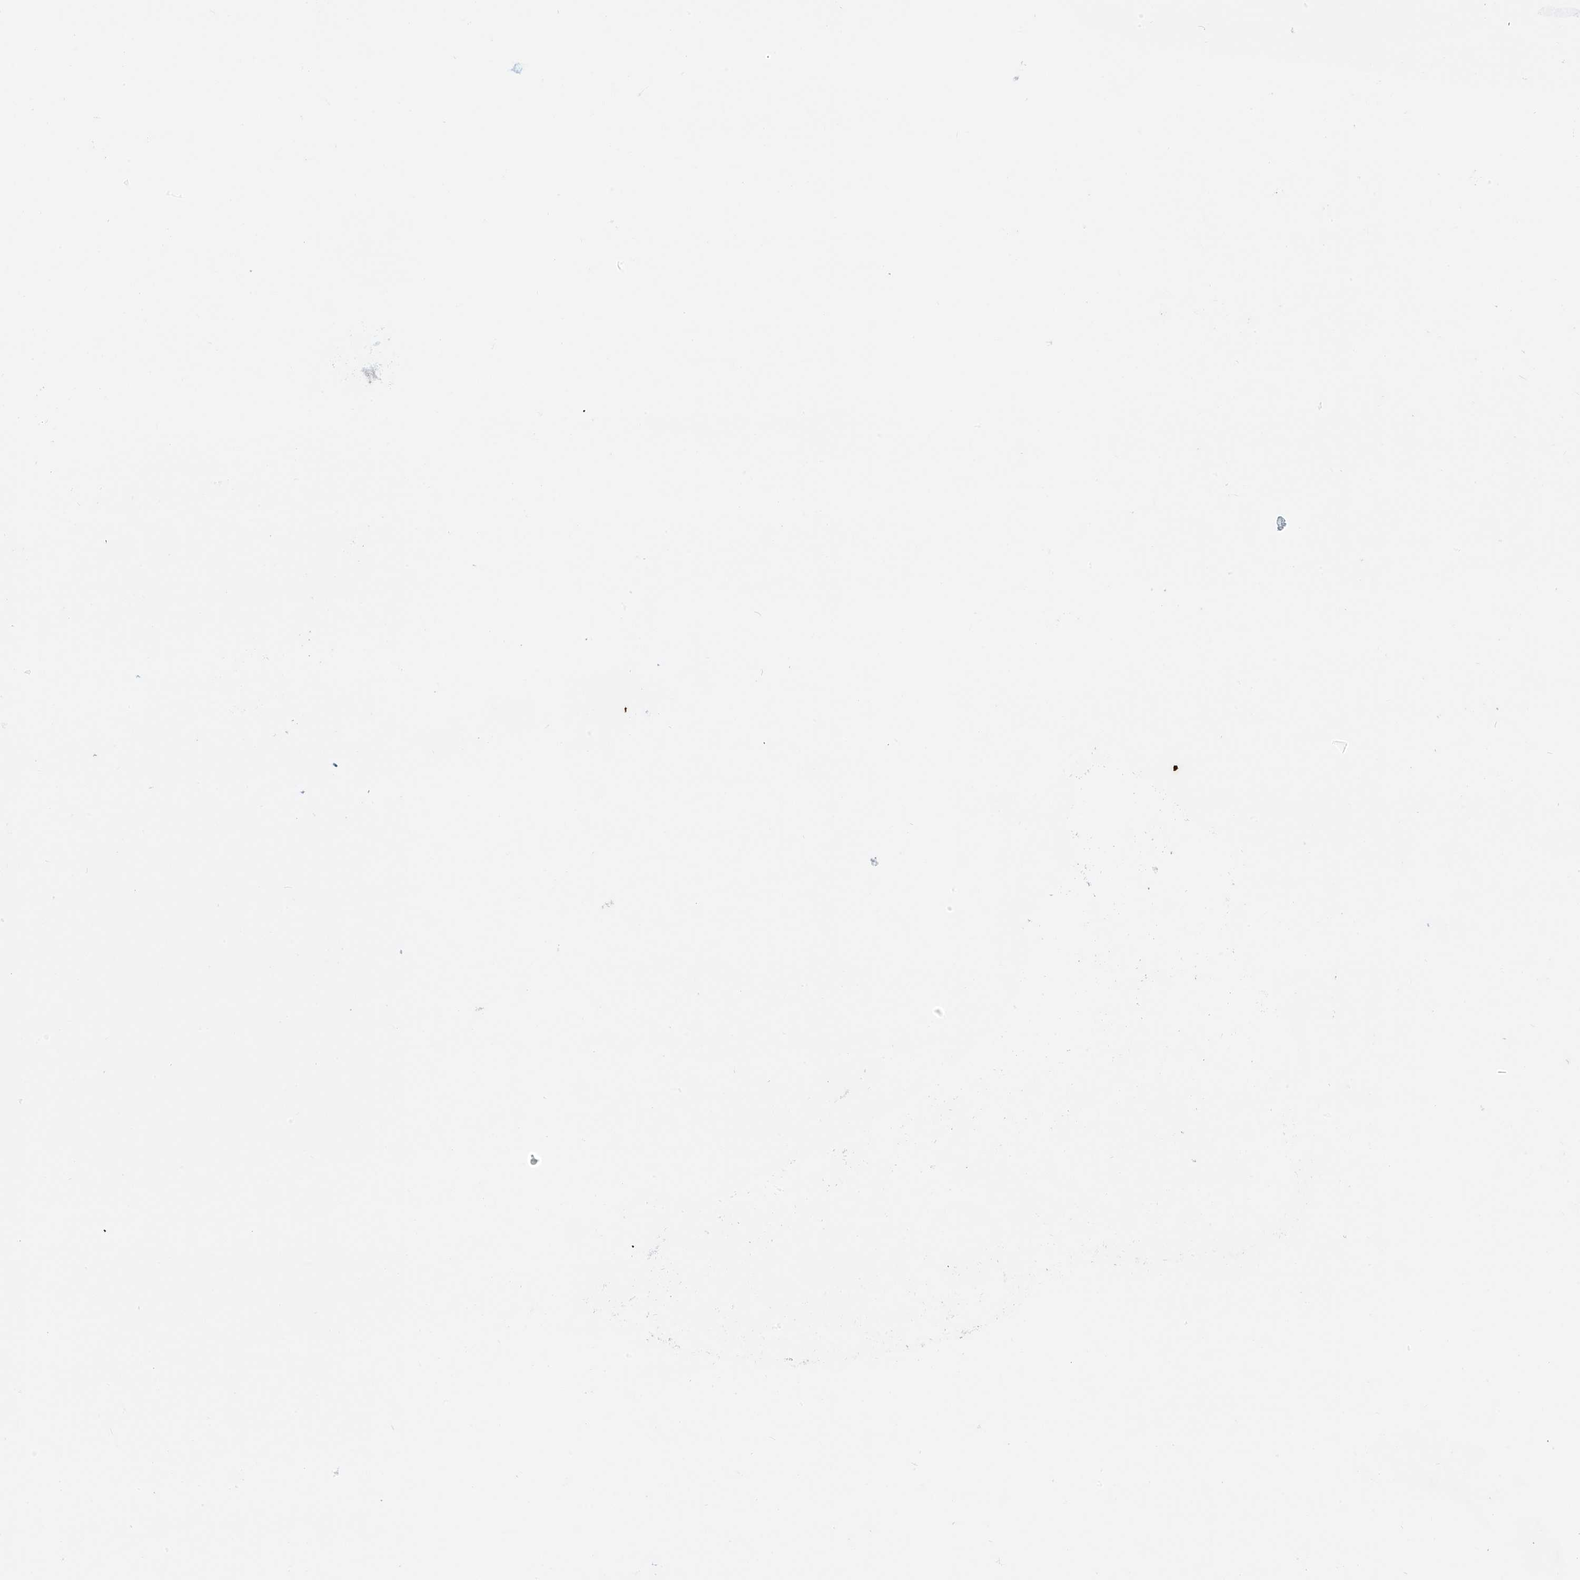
{"staining": {"intensity": "negative", "quantity": "none", "location": "none"}, "tissue": "lung cancer", "cell_type": "Tumor cells", "image_type": "cancer", "snomed": [{"axis": "morphology", "description": "Squamous cell carcinoma, NOS"}, {"axis": "topography", "description": "Lung"}], "caption": "Photomicrograph shows no significant protein staining in tumor cells of lung cancer.", "gene": "FSD1L", "patient": {"sex": "female", "age": 47}}